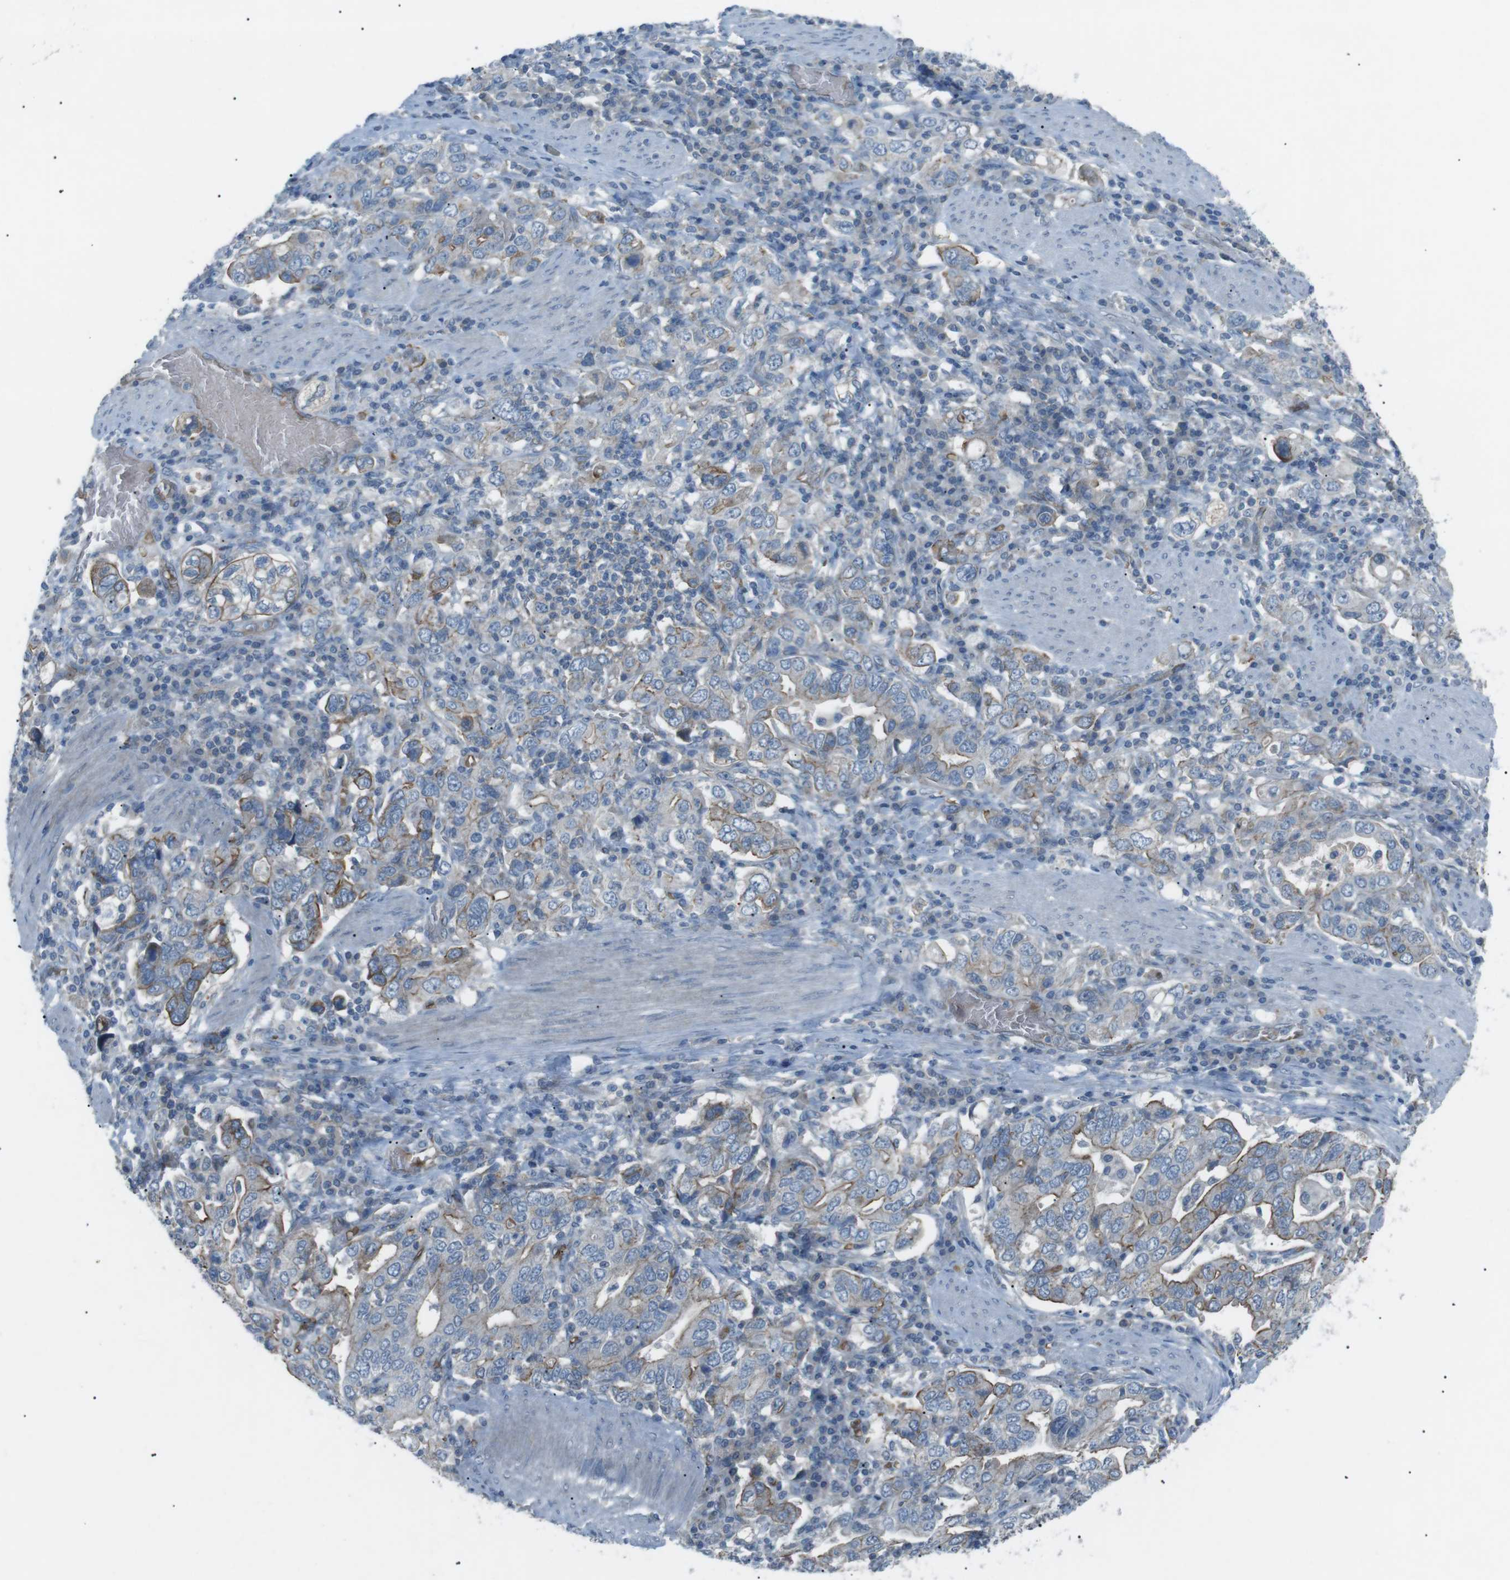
{"staining": {"intensity": "moderate", "quantity": "25%-75%", "location": "cytoplasmic/membranous"}, "tissue": "stomach cancer", "cell_type": "Tumor cells", "image_type": "cancer", "snomed": [{"axis": "morphology", "description": "Adenocarcinoma, NOS"}, {"axis": "topography", "description": "Stomach, upper"}], "caption": "Tumor cells display moderate cytoplasmic/membranous staining in about 25%-75% of cells in stomach cancer (adenocarcinoma).", "gene": "SPTA1", "patient": {"sex": "male", "age": 62}}